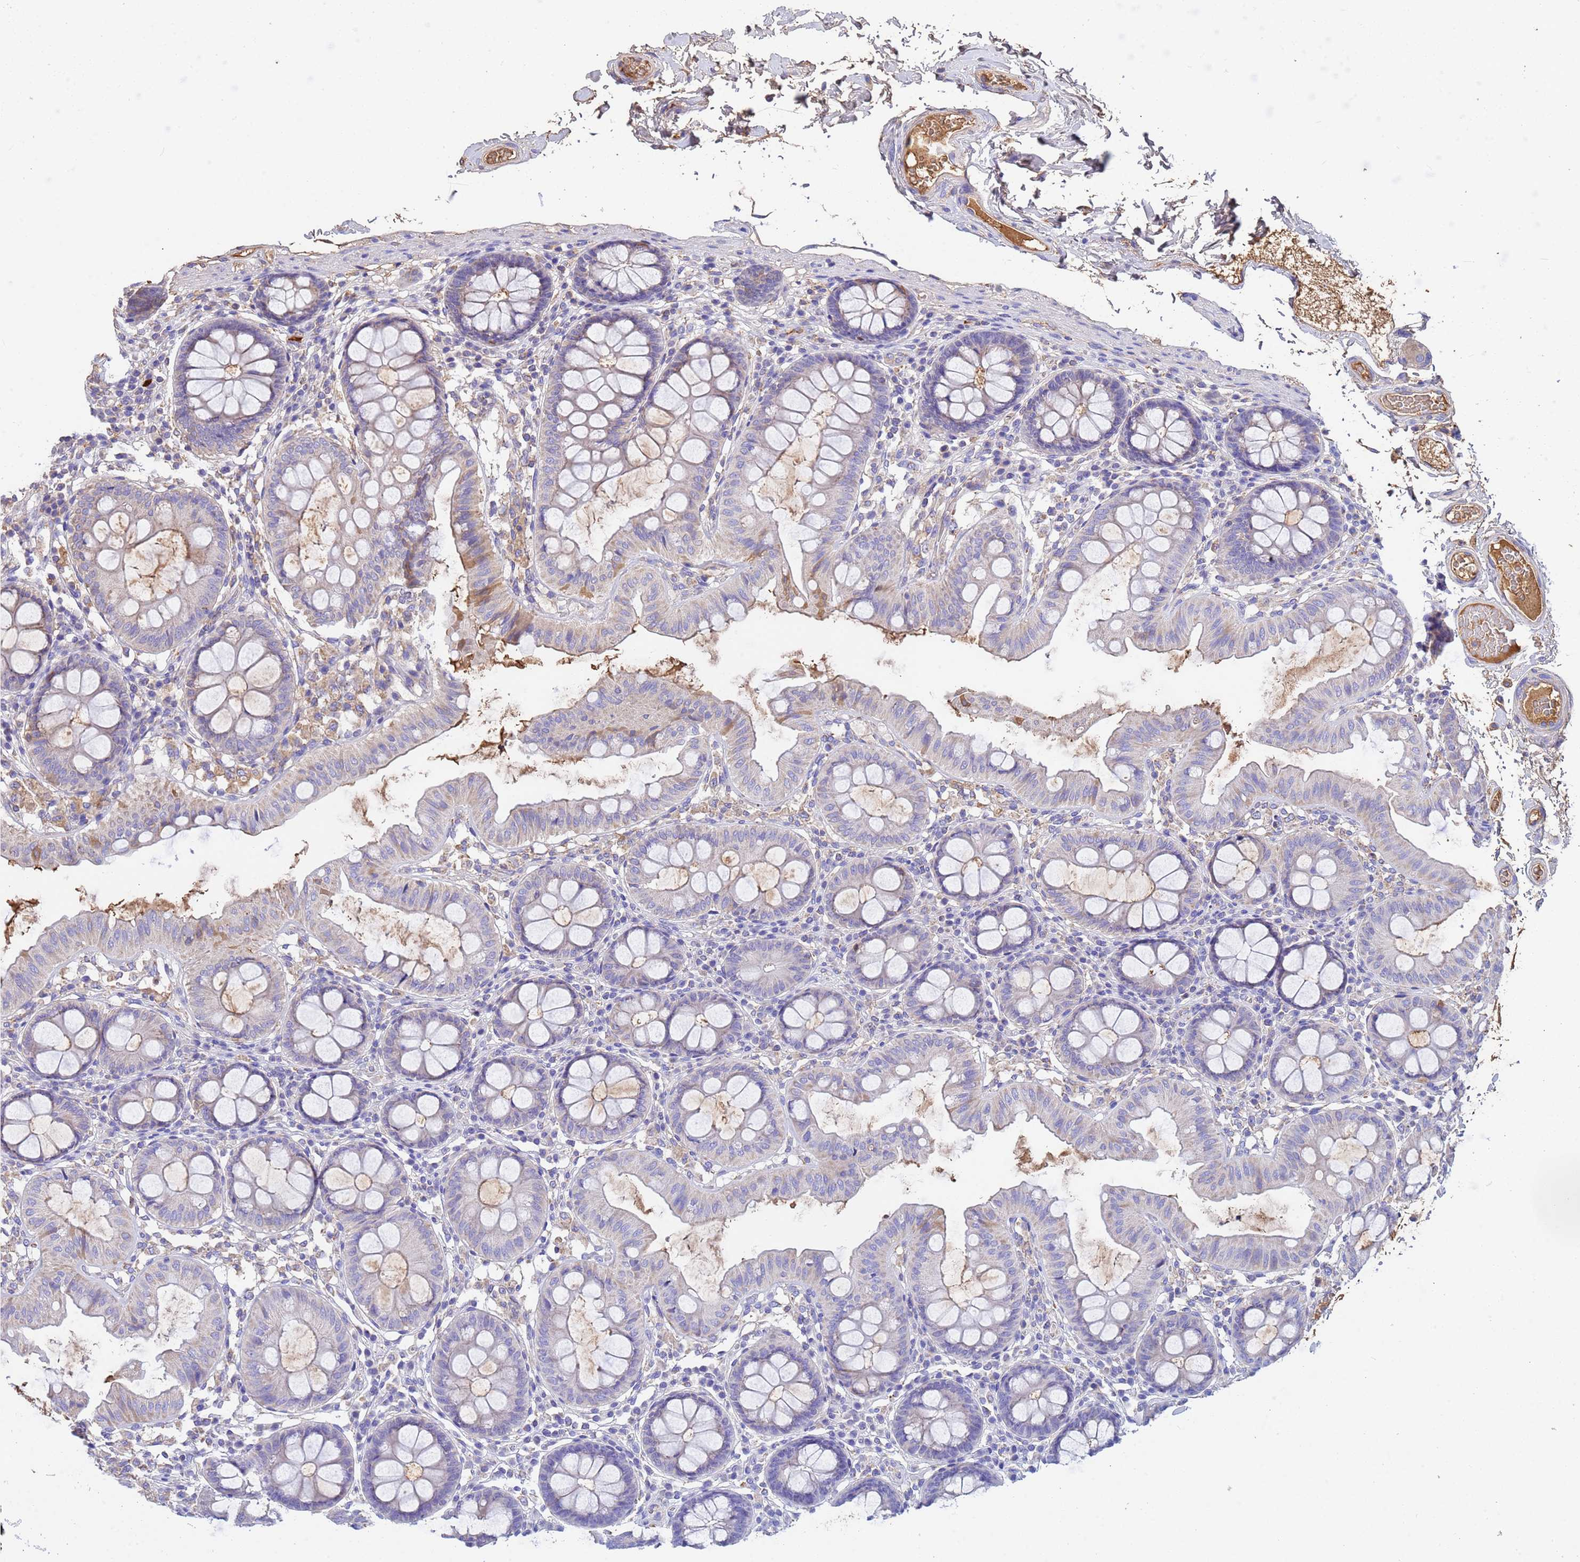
{"staining": {"intensity": "moderate", "quantity": ">75%", "location": "cytoplasmic/membranous"}, "tissue": "colon", "cell_type": "Endothelial cells", "image_type": "normal", "snomed": [{"axis": "morphology", "description": "Normal tissue, NOS"}, {"axis": "topography", "description": "Colon"}], "caption": "DAB immunohistochemical staining of normal human colon demonstrates moderate cytoplasmic/membranous protein expression in approximately >75% of endothelial cells. The protein of interest is shown in brown color, while the nuclei are stained blue.", "gene": "GLUD1", "patient": {"sex": "male", "age": 84}}